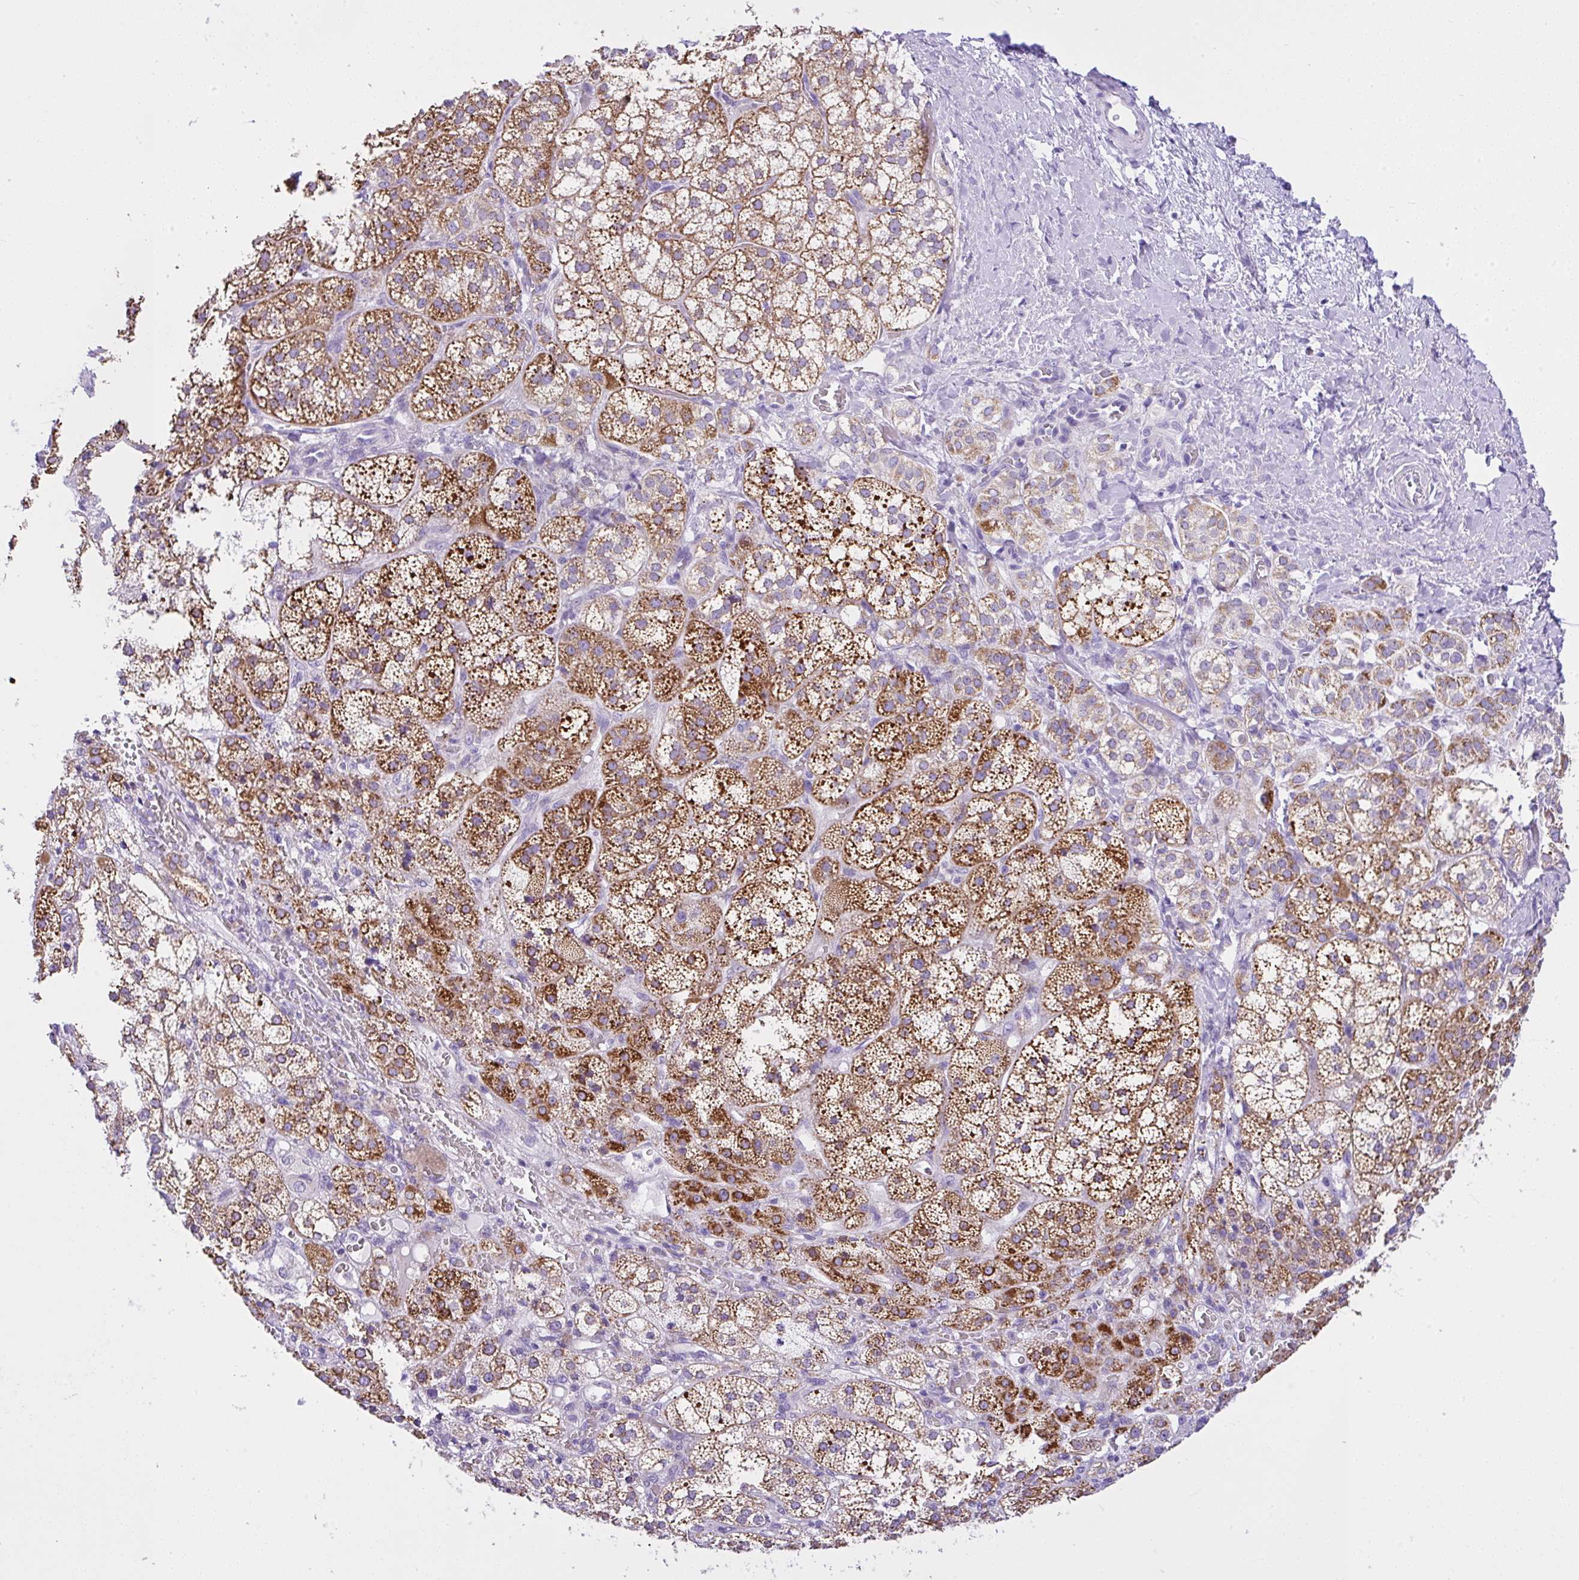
{"staining": {"intensity": "strong", "quantity": ">75%", "location": "cytoplasmic/membranous"}, "tissue": "adrenal gland", "cell_type": "Glandular cells", "image_type": "normal", "snomed": [{"axis": "morphology", "description": "Normal tissue, NOS"}, {"axis": "topography", "description": "Adrenal gland"}], "caption": "Glandular cells display strong cytoplasmic/membranous expression in approximately >75% of cells in unremarkable adrenal gland. Using DAB (brown) and hematoxylin (blue) stains, captured at high magnification using brightfield microscopy.", "gene": "SLC13A1", "patient": {"sex": "female", "age": 60}}